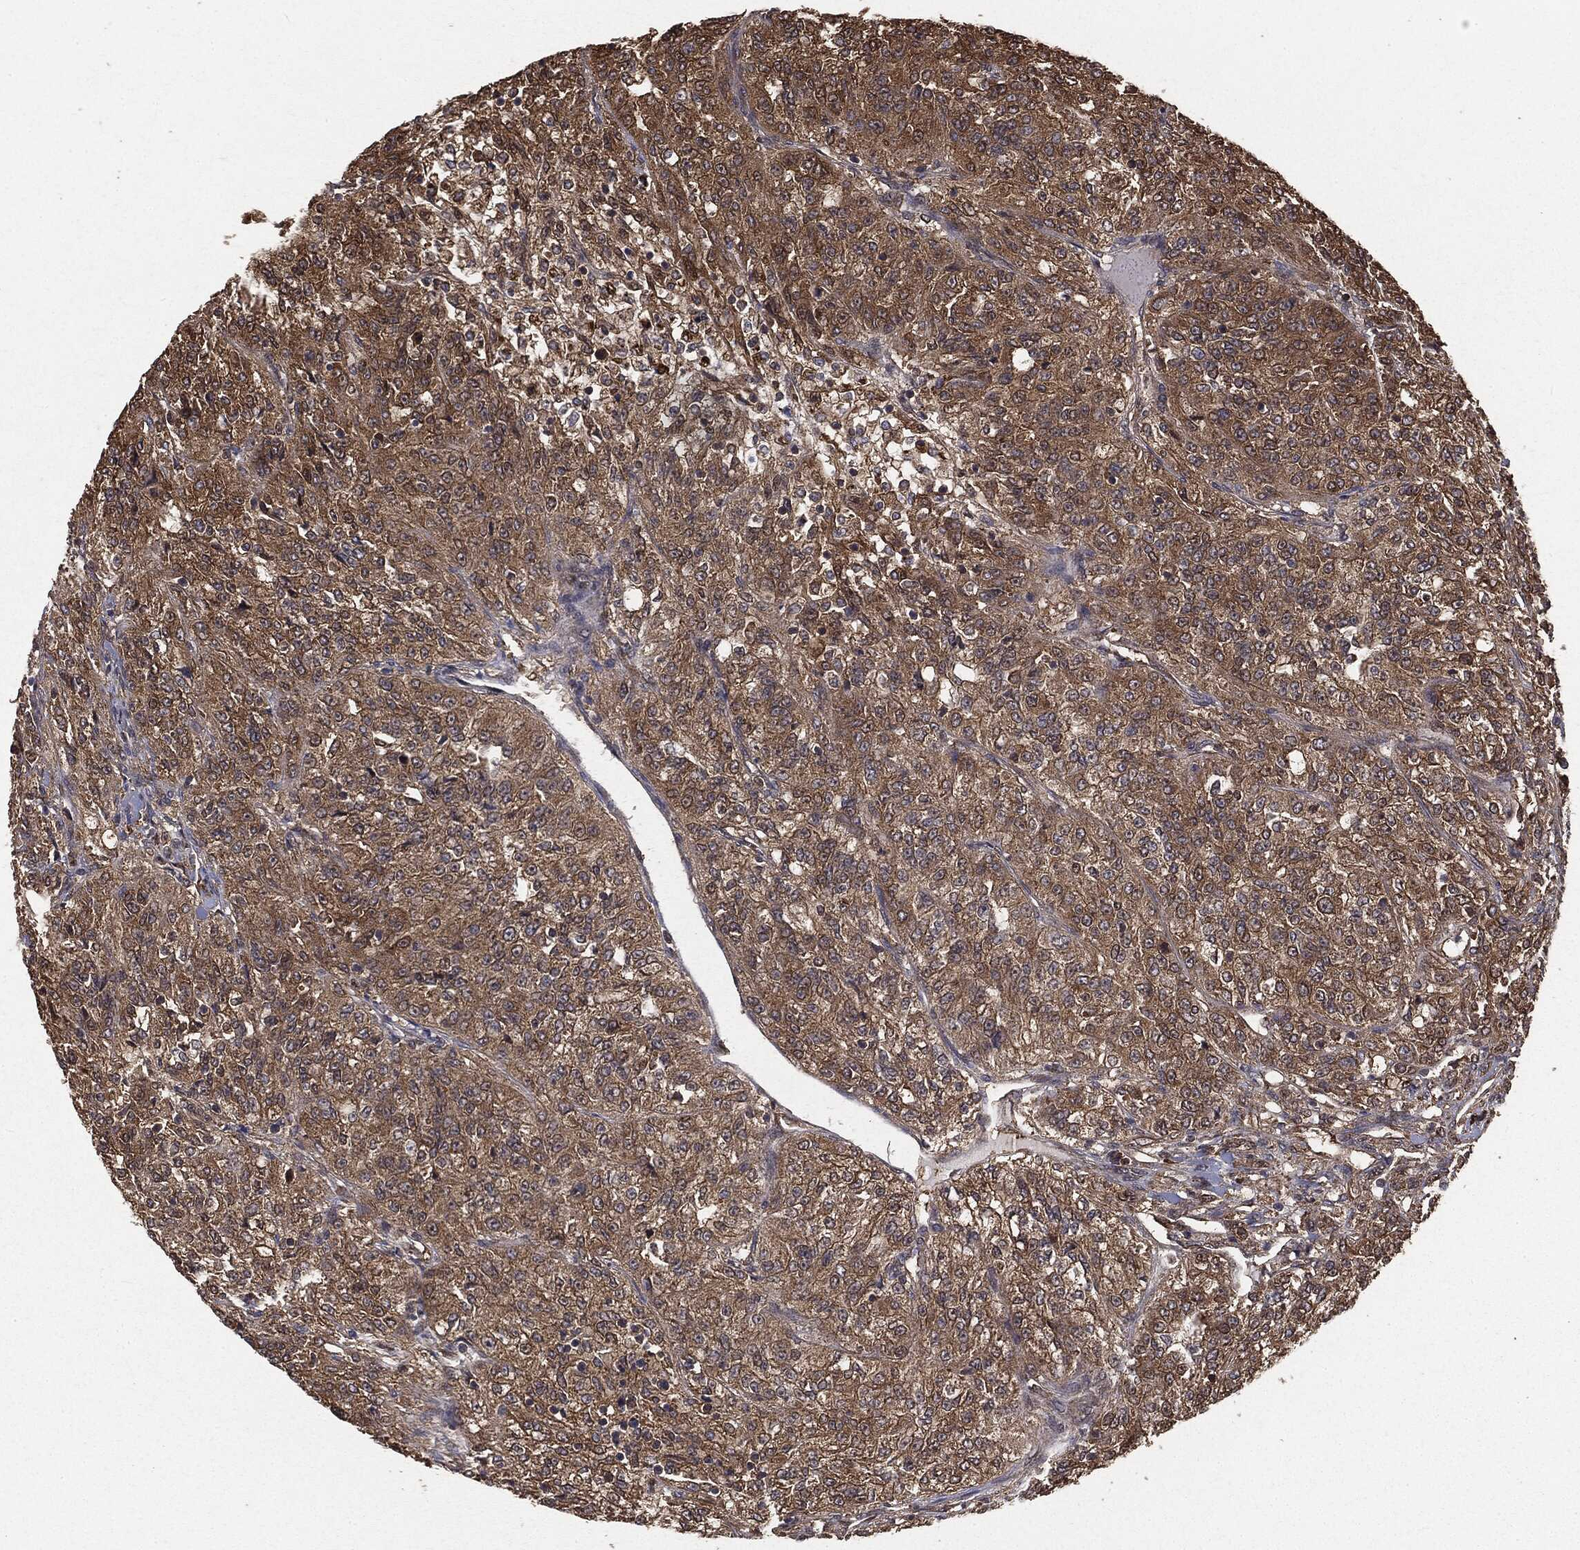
{"staining": {"intensity": "moderate", "quantity": "25%-75%", "location": "cytoplasmic/membranous"}, "tissue": "renal cancer", "cell_type": "Tumor cells", "image_type": "cancer", "snomed": [{"axis": "morphology", "description": "Adenocarcinoma, NOS"}, {"axis": "topography", "description": "Kidney"}], "caption": "Immunohistochemistry image of neoplastic tissue: renal adenocarcinoma stained using immunohistochemistry displays medium levels of moderate protein expression localized specifically in the cytoplasmic/membranous of tumor cells, appearing as a cytoplasmic/membranous brown color.", "gene": "NME1", "patient": {"sex": "female", "age": 63}}